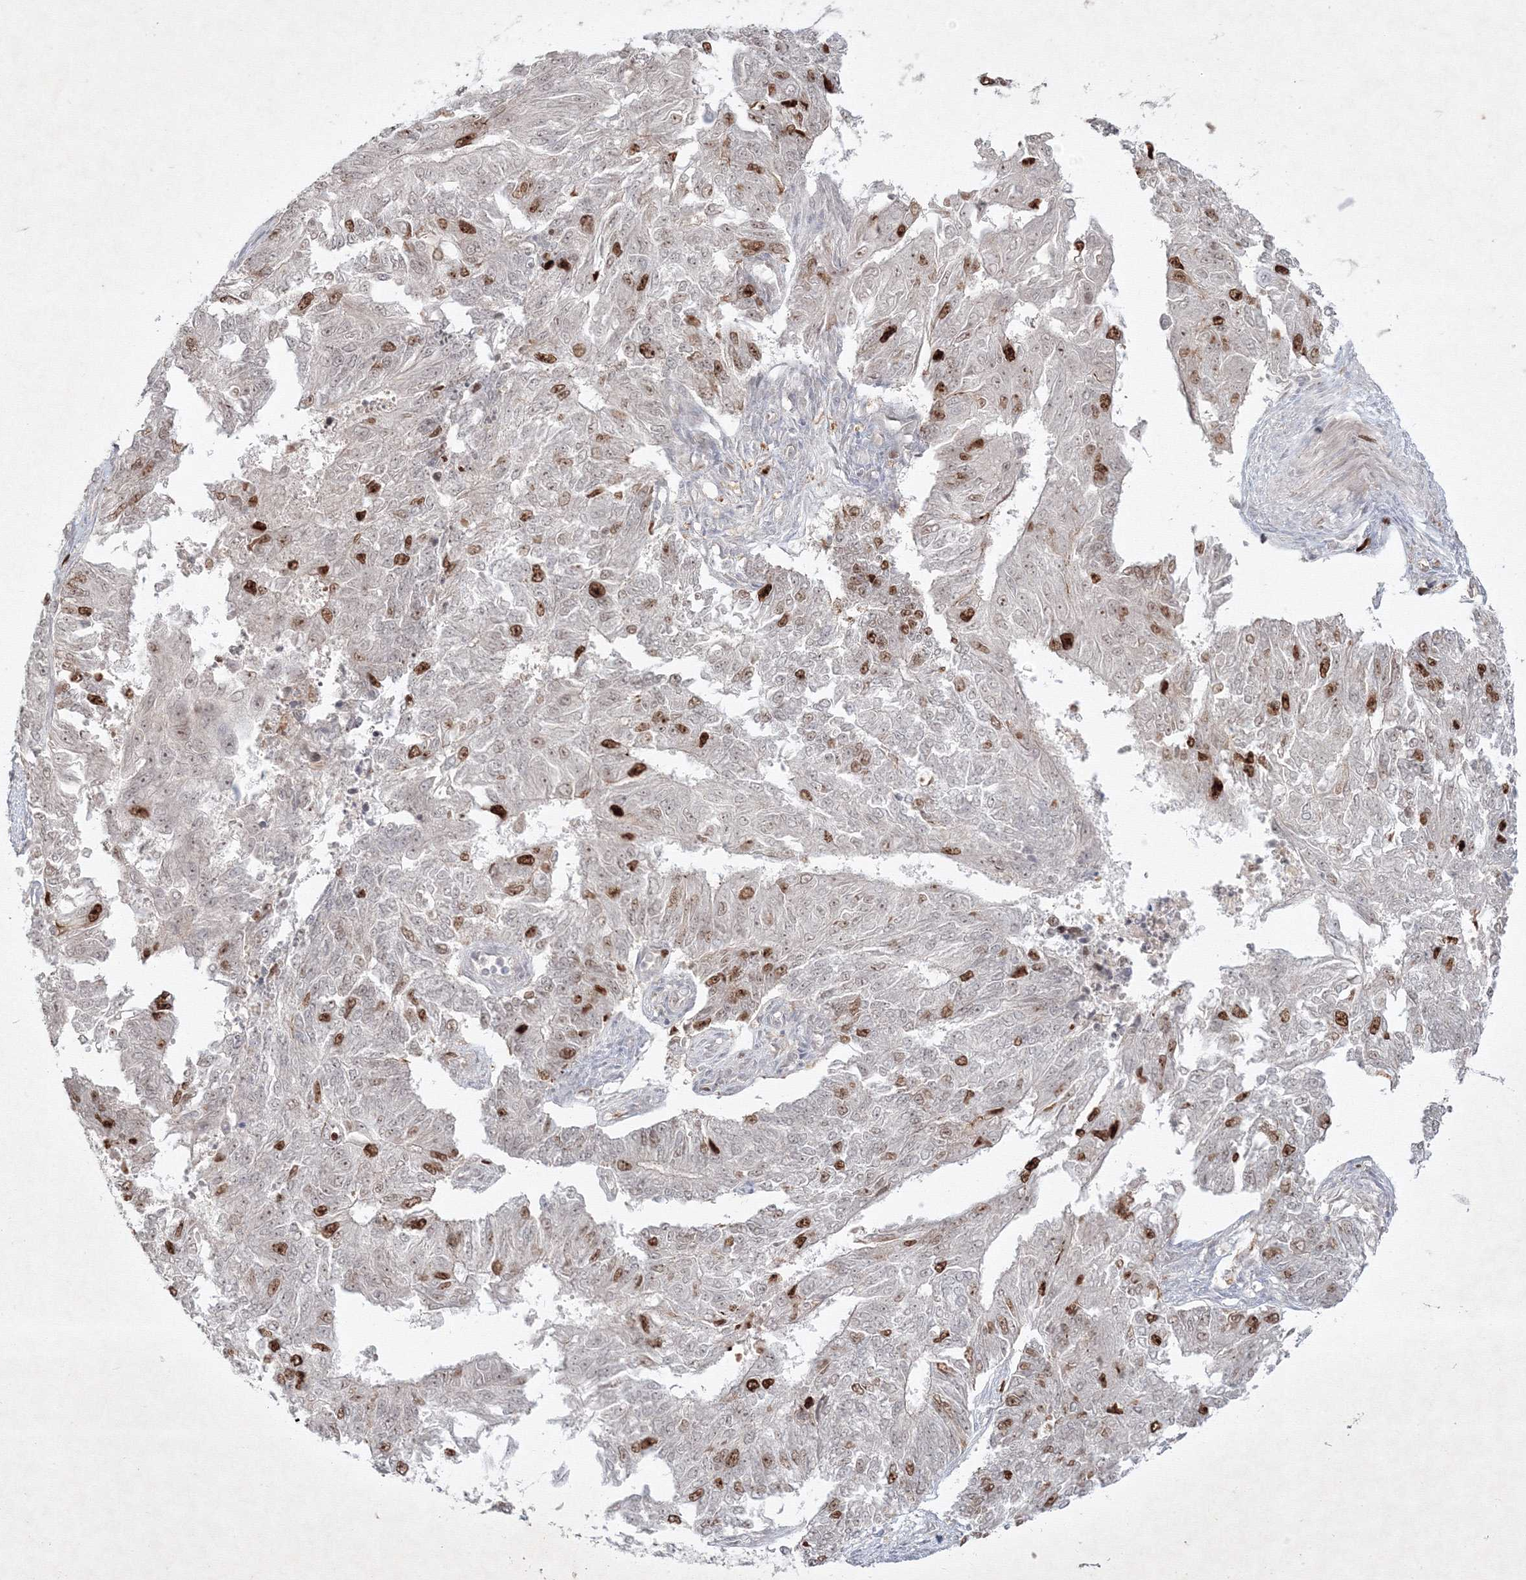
{"staining": {"intensity": "strong", "quantity": "<25%", "location": "nuclear"}, "tissue": "endometrial cancer", "cell_type": "Tumor cells", "image_type": "cancer", "snomed": [{"axis": "morphology", "description": "Adenocarcinoma, NOS"}, {"axis": "topography", "description": "Endometrium"}], "caption": "High-power microscopy captured an immunohistochemistry (IHC) photomicrograph of endometrial cancer (adenocarcinoma), revealing strong nuclear expression in about <25% of tumor cells. (DAB (3,3'-diaminobenzidine) = brown stain, brightfield microscopy at high magnification).", "gene": "KIF20A", "patient": {"sex": "female", "age": 32}}